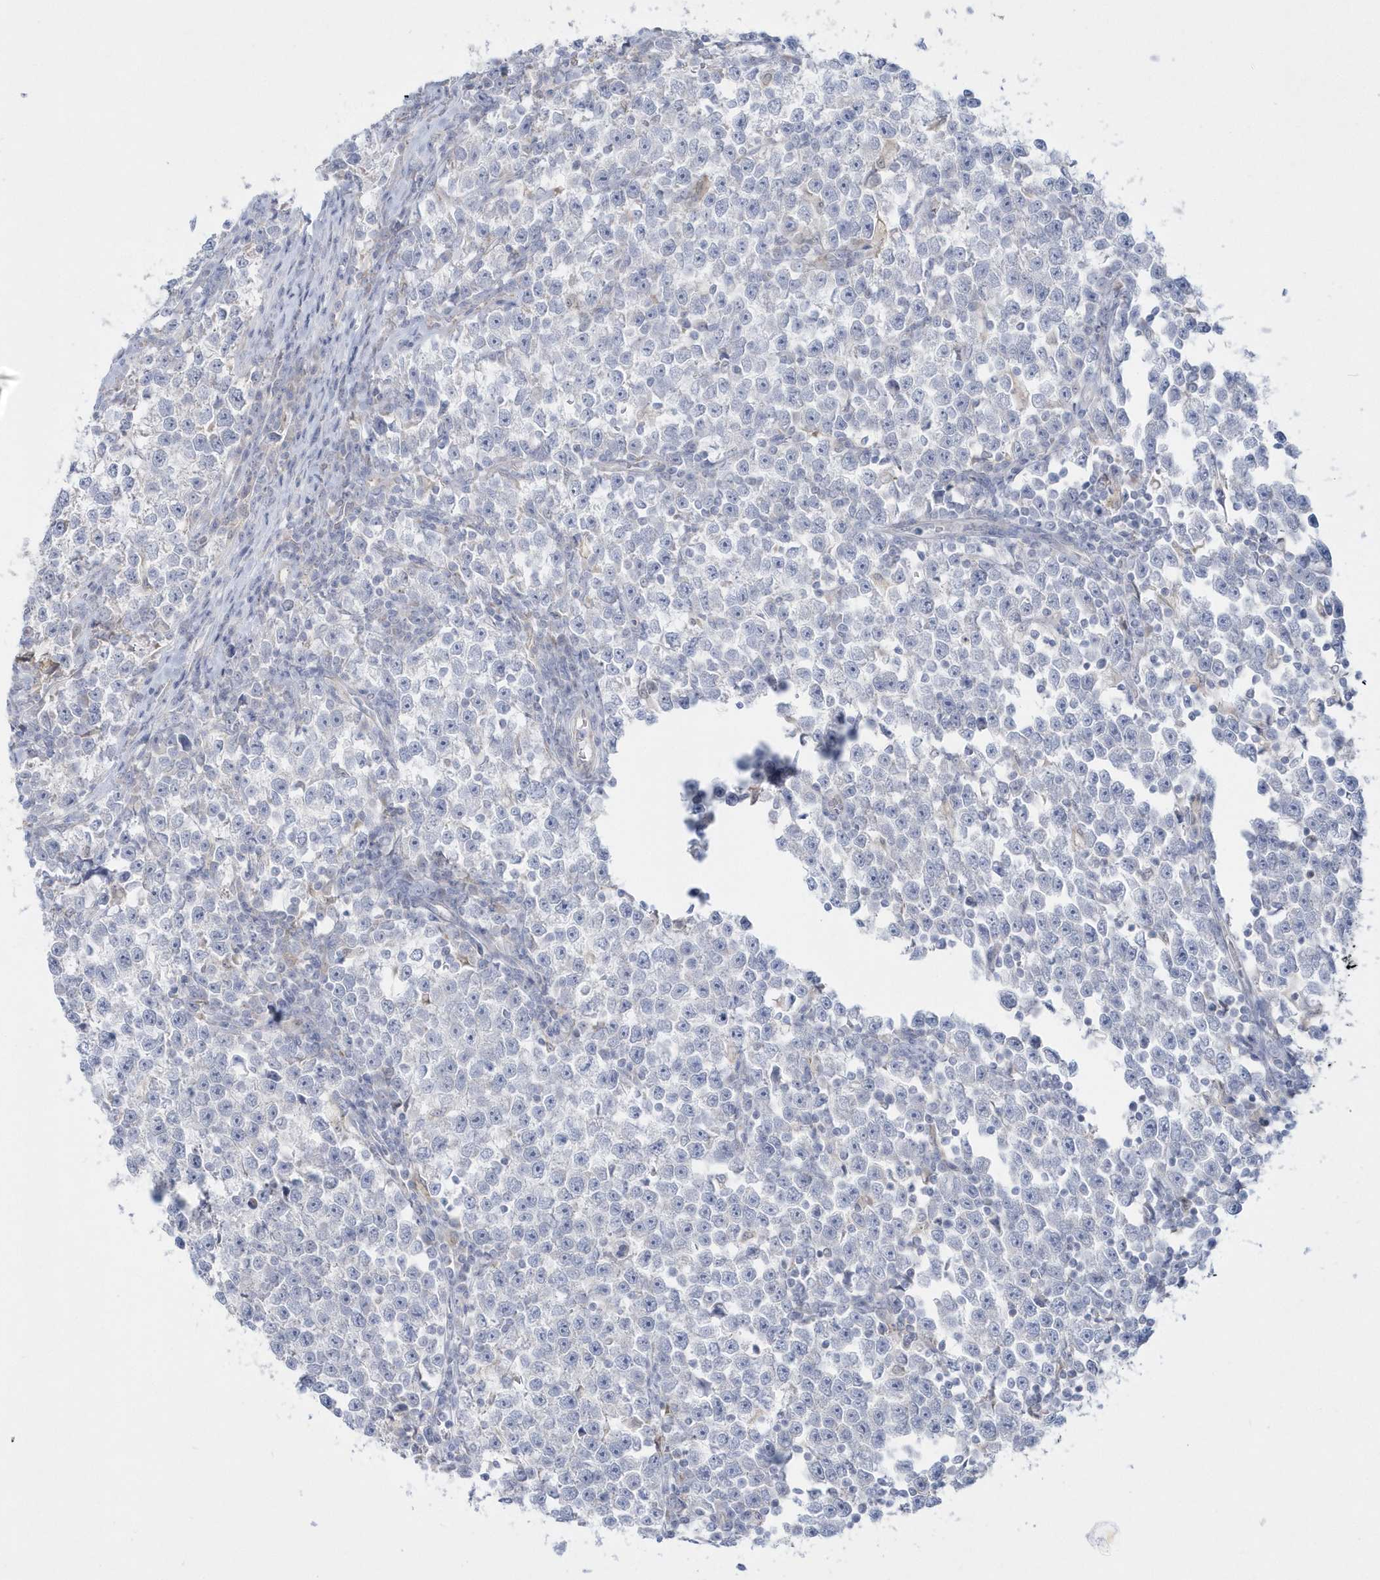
{"staining": {"intensity": "negative", "quantity": "none", "location": "none"}, "tissue": "testis cancer", "cell_type": "Tumor cells", "image_type": "cancer", "snomed": [{"axis": "morphology", "description": "Normal tissue, NOS"}, {"axis": "morphology", "description": "Seminoma, NOS"}, {"axis": "topography", "description": "Testis"}], "caption": "Immunohistochemical staining of testis seminoma demonstrates no significant expression in tumor cells.", "gene": "PCBD1", "patient": {"sex": "male", "age": 43}}